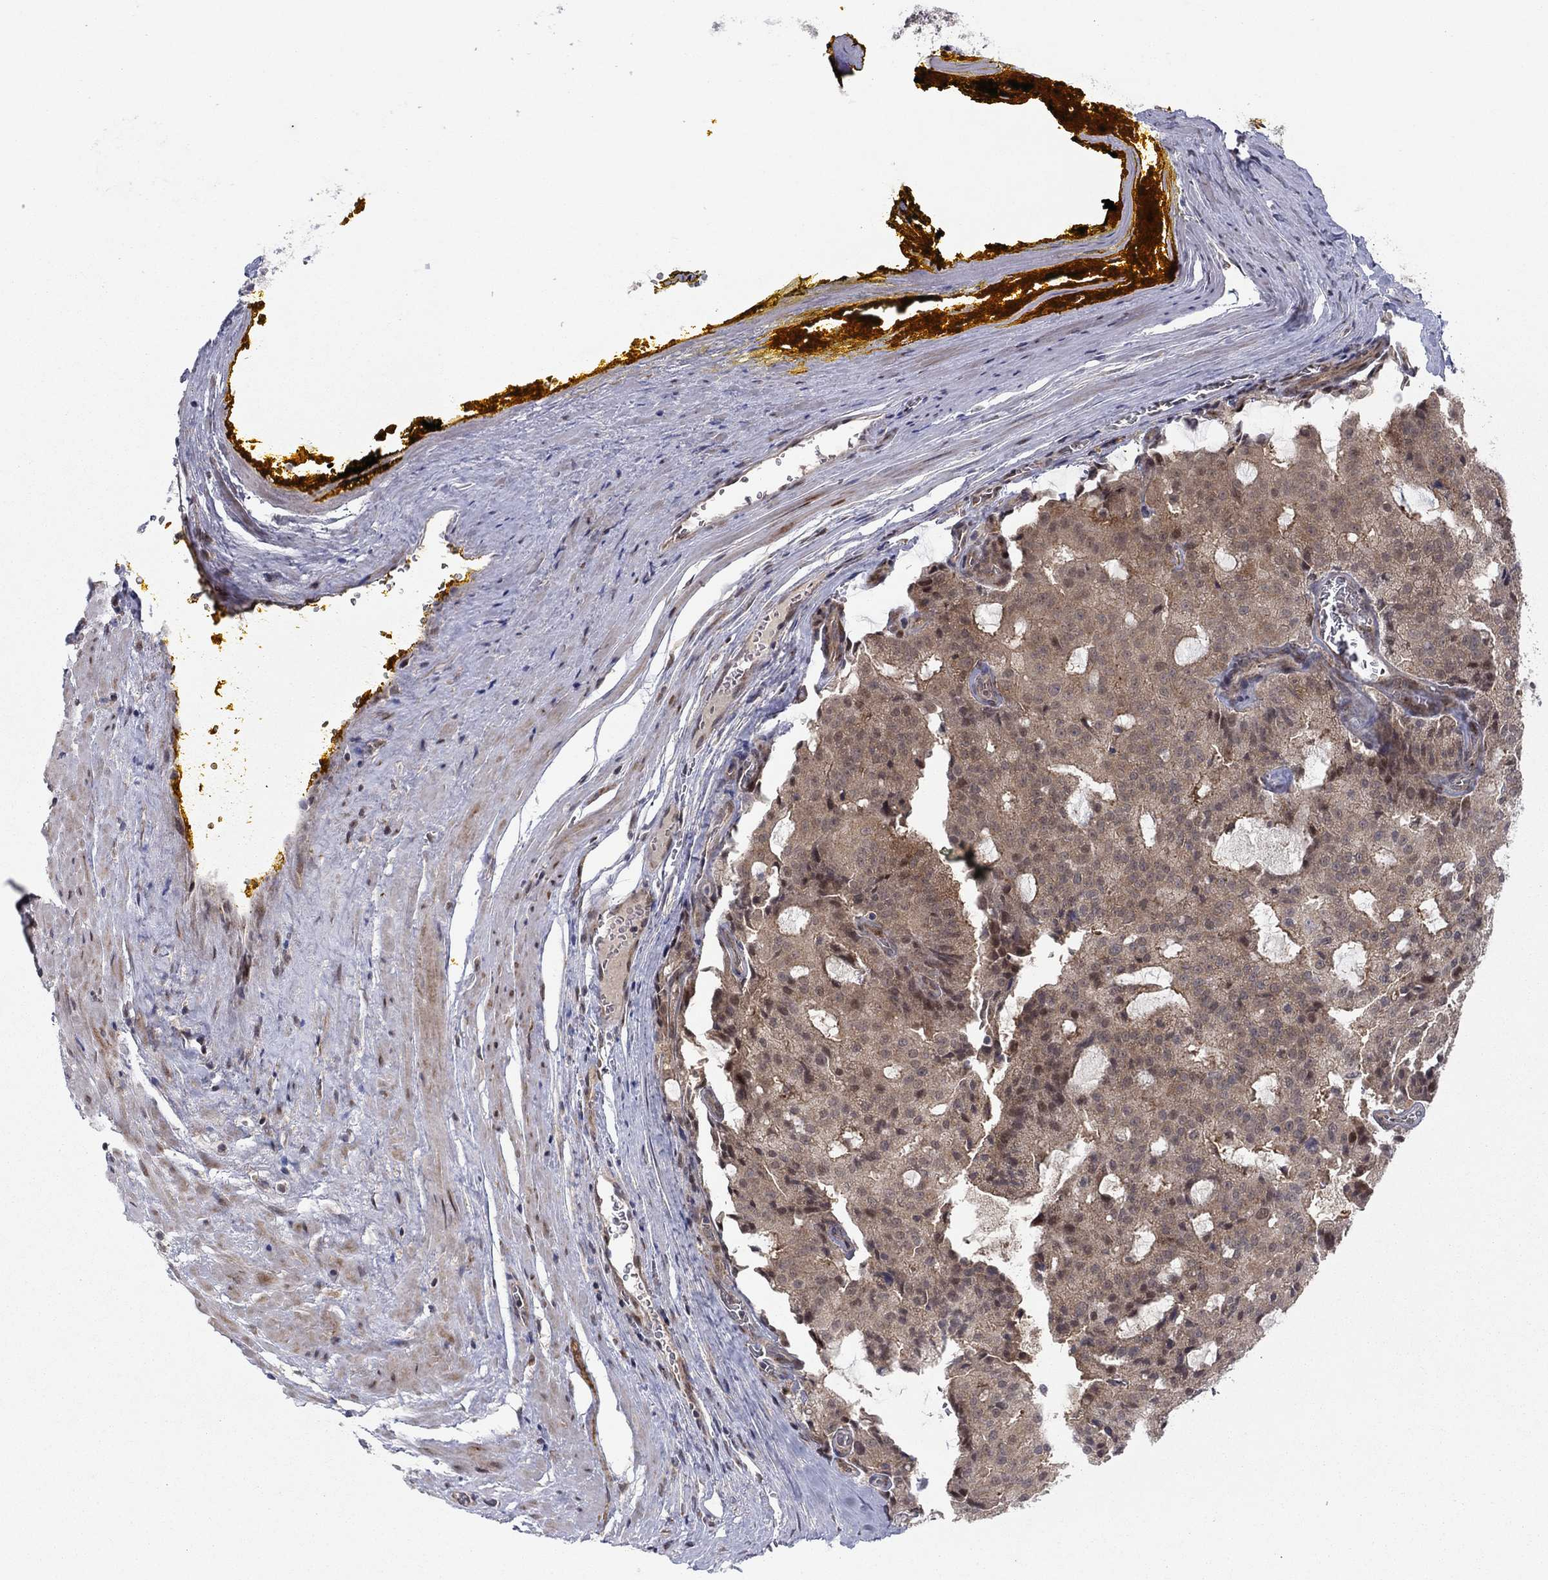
{"staining": {"intensity": "weak", "quantity": ">75%", "location": "cytoplasmic/membranous"}, "tissue": "prostate cancer", "cell_type": "Tumor cells", "image_type": "cancer", "snomed": [{"axis": "morphology", "description": "Adenocarcinoma, NOS"}, {"axis": "topography", "description": "Prostate and seminal vesicle, NOS"}, {"axis": "topography", "description": "Prostate"}], "caption": "High-power microscopy captured an immunohistochemistry (IHC) image of prostate adenocarcinoma, revealing weak cytoplasmic/membranous staining in approximately >75% of tumor cells.", "gene": "PSMC1", "patient": {"sex": "male", "age": 67}}